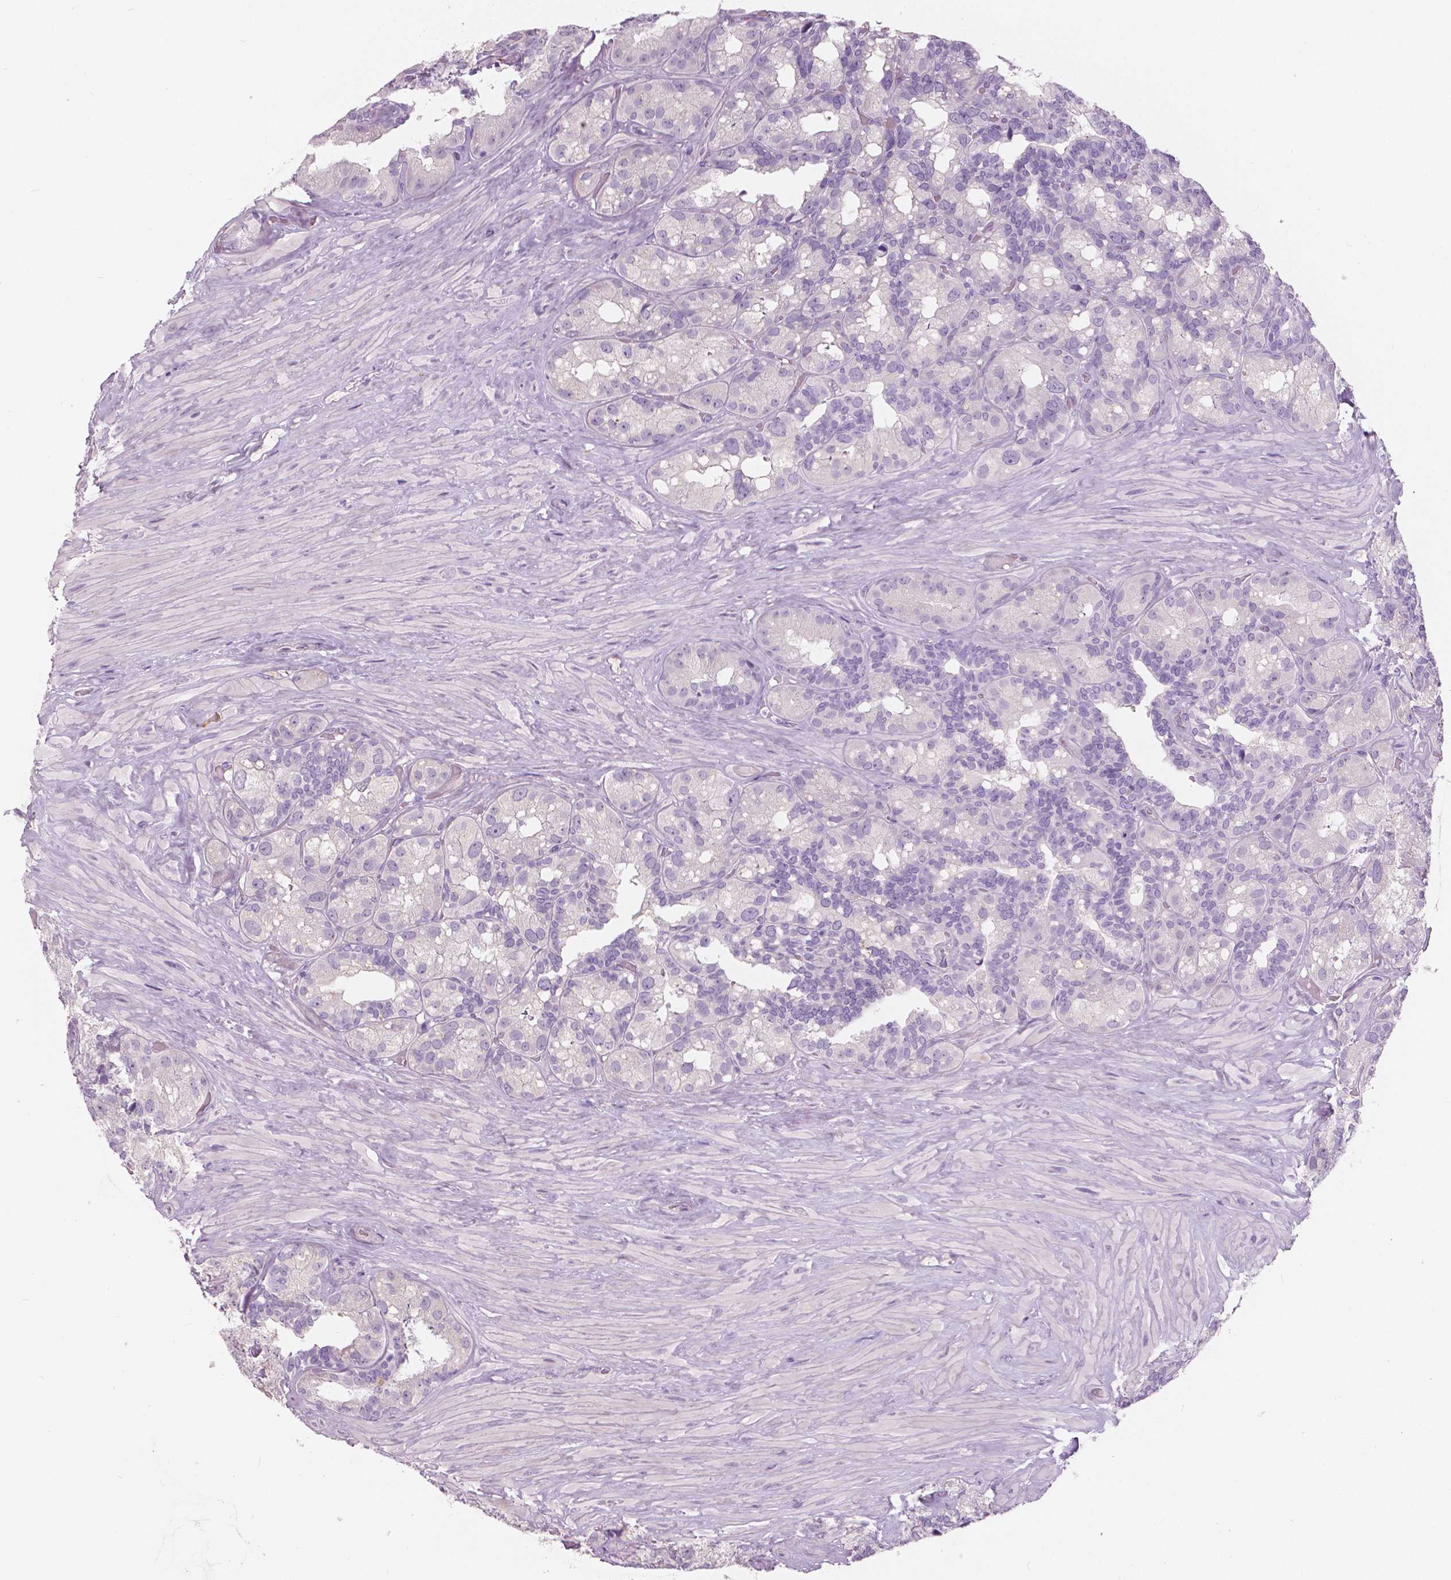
{"staining": {"intensity": "negative", "quantity": "none", "location": "none"}, "tissue": "seminal vesicle", "cell_type": "Glandular cells", "image_type": "normal", "snomed": [{"axis": "morphology", "description": "Normal tissue, NOS"}, {"axis": "topography", "description": "Seminal veicle"}], "caption": "Immunohistochemical staining of benign seminal vesicle reveals no significant expression in glandular cells.", "gene": "A4GNT", "patient": {"sex": "male", "age": 60}}